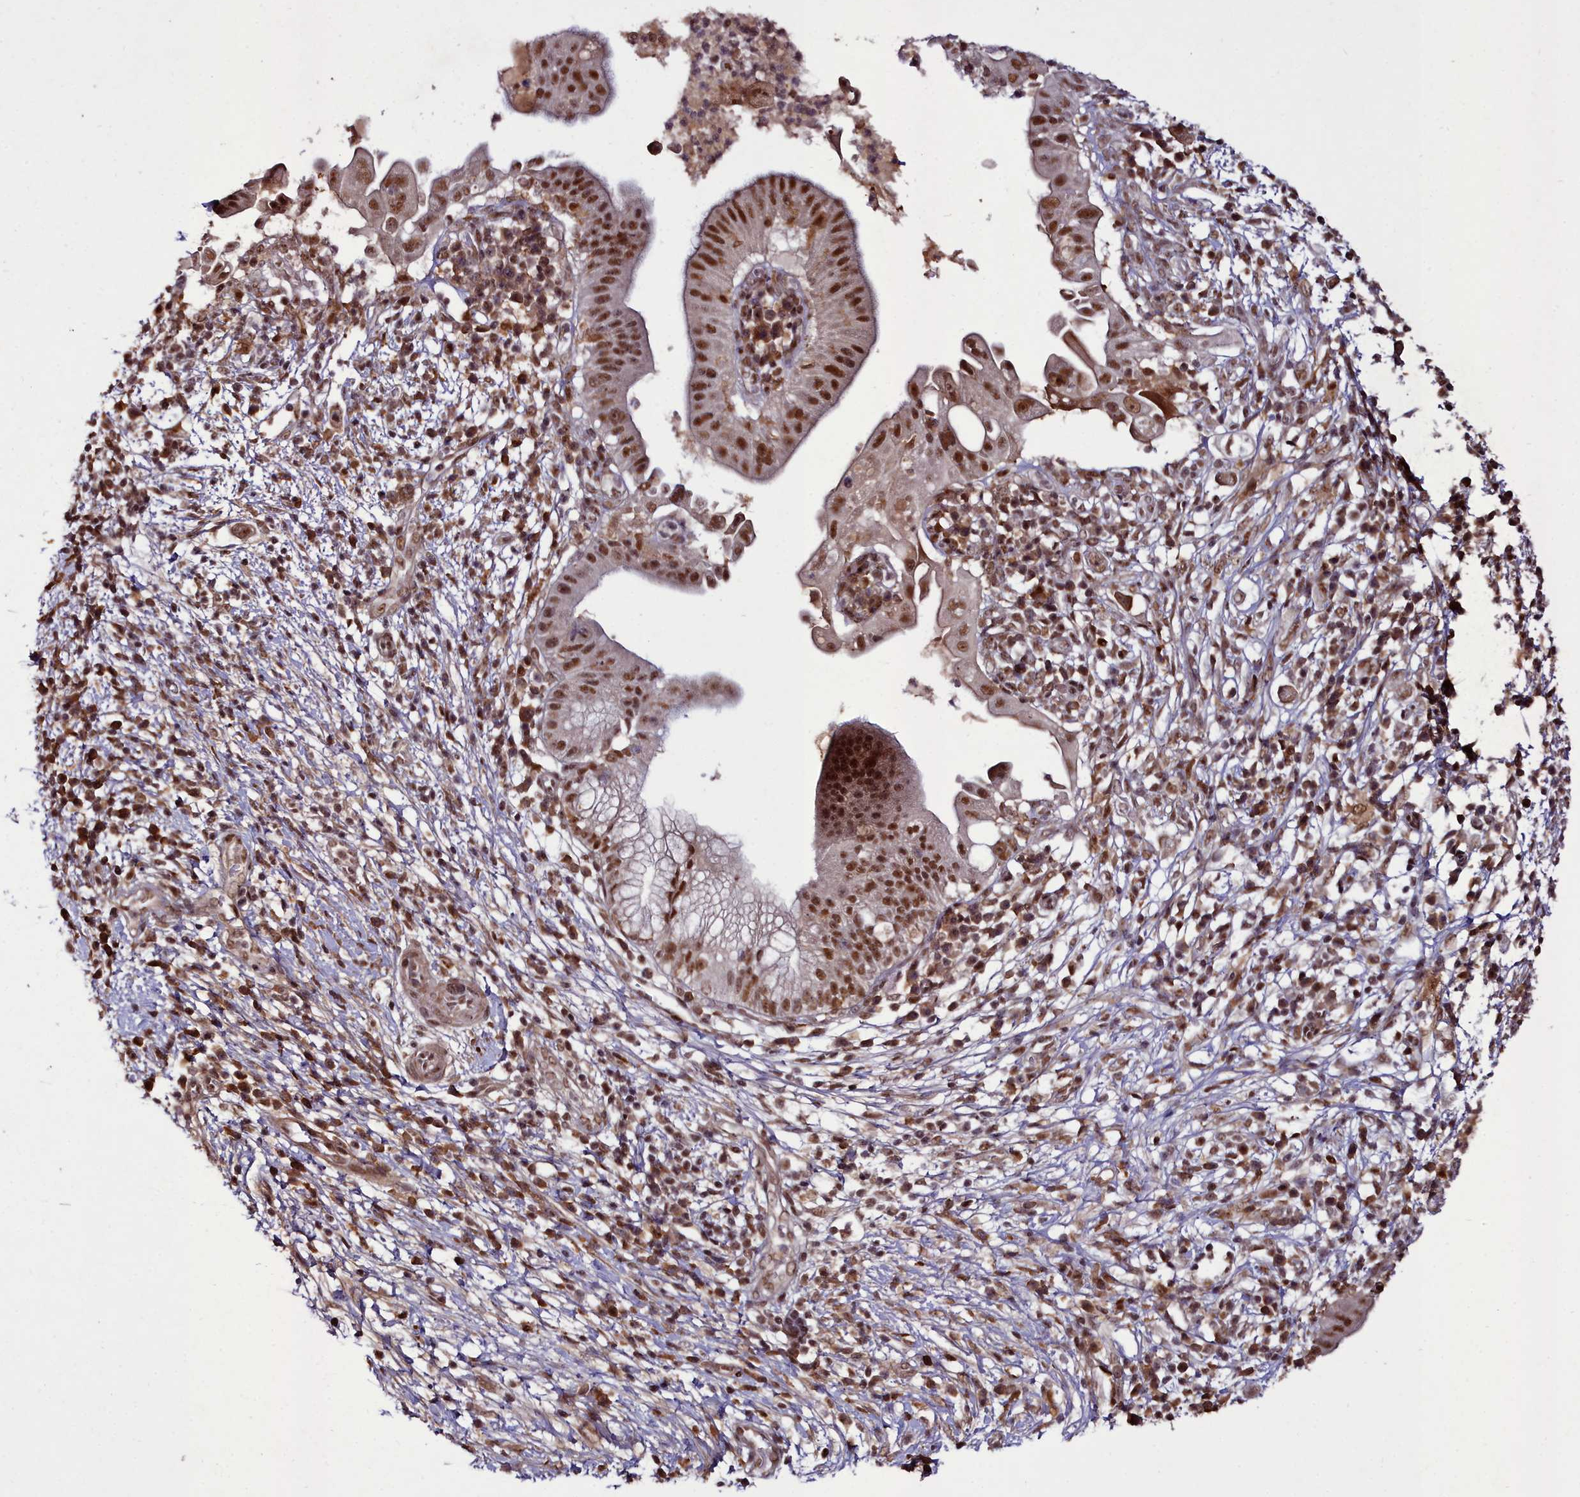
{"staining": {"intensity": "strong", "quantity": ">75%", "location": "nuclear"}, "tissue": "pancreatic cancer", "cell_type": "Tumor cells", "image_type": "cancer", "snomed": [{"axis": "morphology", "description": "Adenocarcinoma, NOS"}, {"axis": "topography", "description": "Pancreas"}], "caption": "Pancreatic adenocarcinoma stained for a protein (brown) exhibits strong nuclear positive positivity in about >75% of tumor cells.", "gene": "CXXC1", "patient": {"sex": "male", "age": 68}}